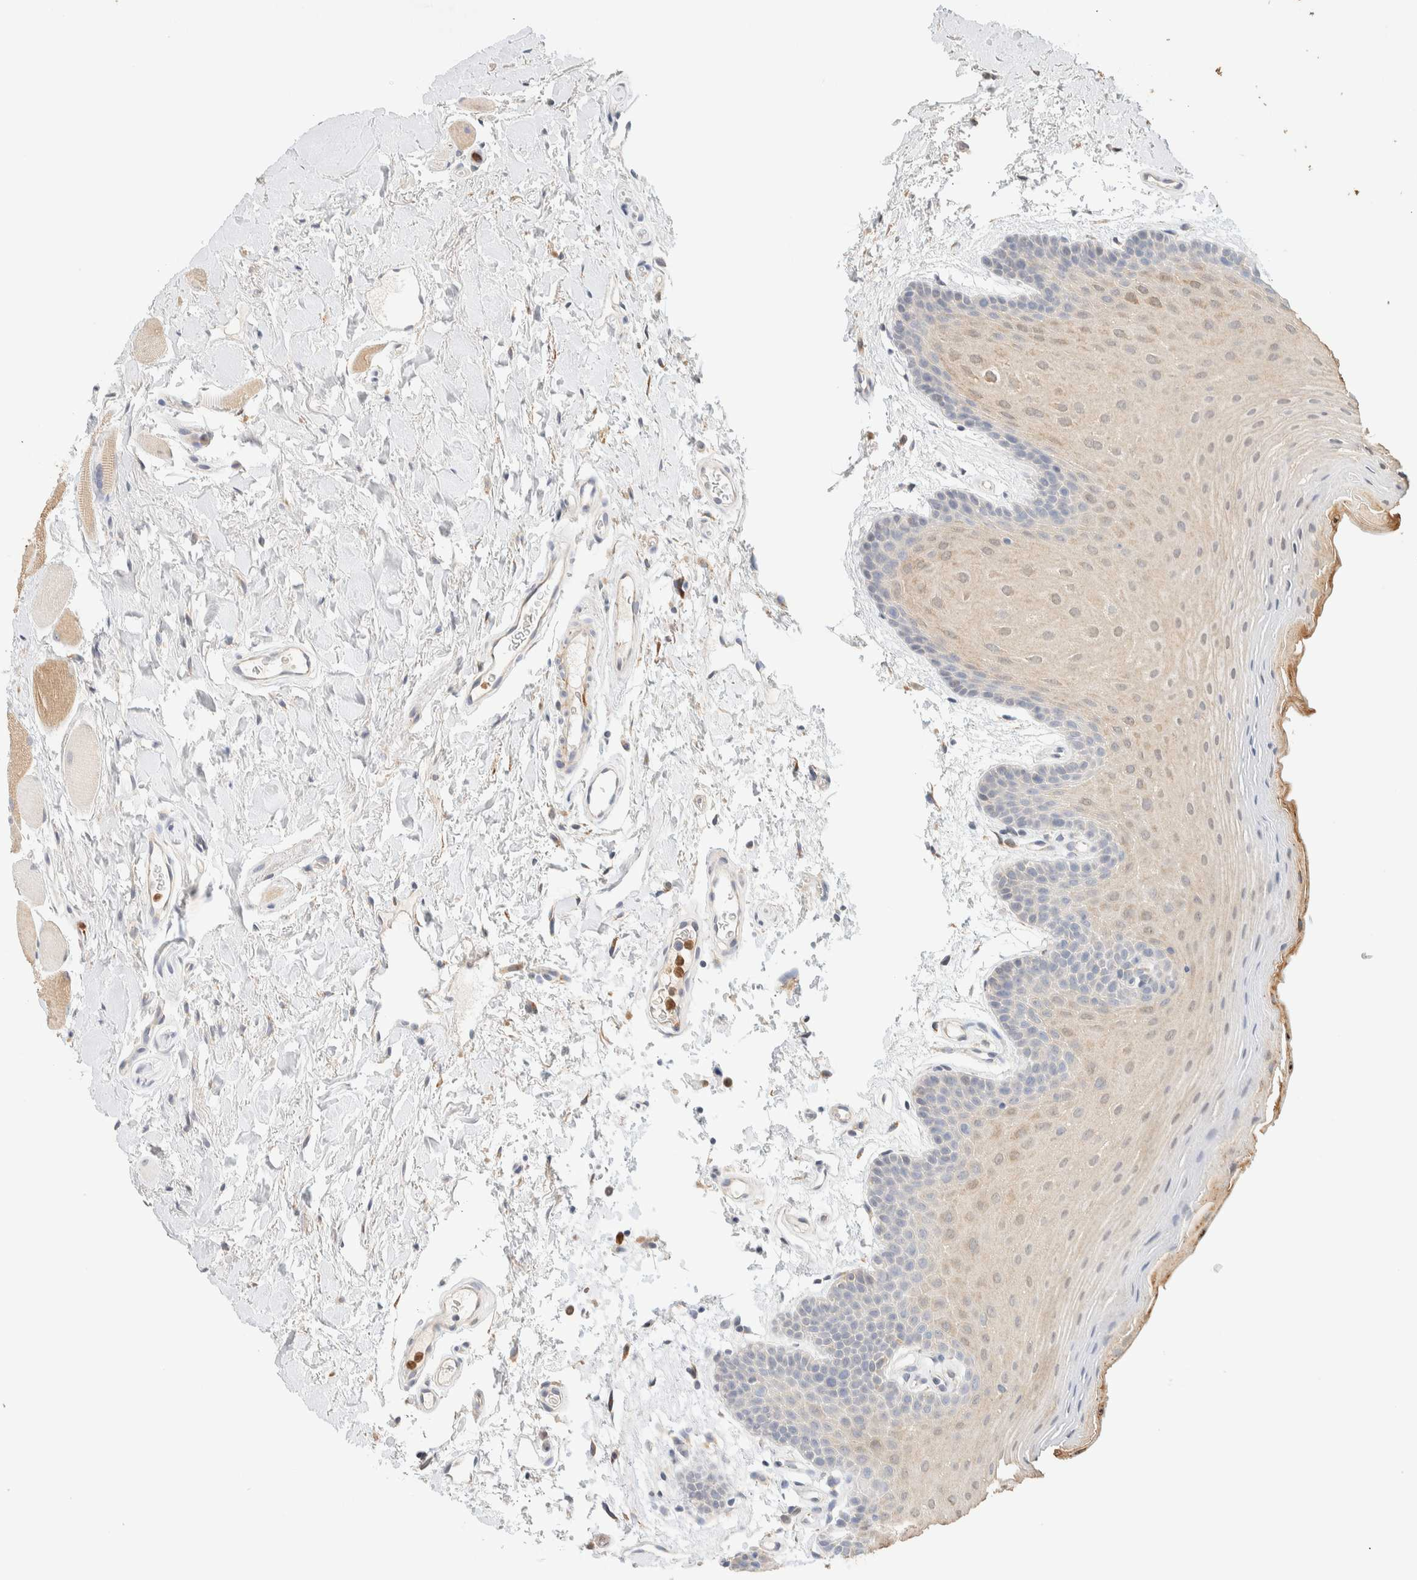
{"staining": {"intensity": "weak", "quantity": "<25%", "location": "cytoplasmic/membranous,nuclear"}, "tissue": "oral mucosa", "cell_type": "Squamous epithelial cells", "image_type": "normal", "snomed": [{"axis": "morphology", "description": "Normal tissue, NOS"}, {"axis": "topography", "description": "Oral tissue"}], "caption": "Immunohistochemistry micrograph of benign oral mucosa: human oral mucosa stained with DAB demonstrates no significant protein expression in squamous epithelial cells.", "gene": "TTC3", "patient": {"sex": "male", "age": 62}}